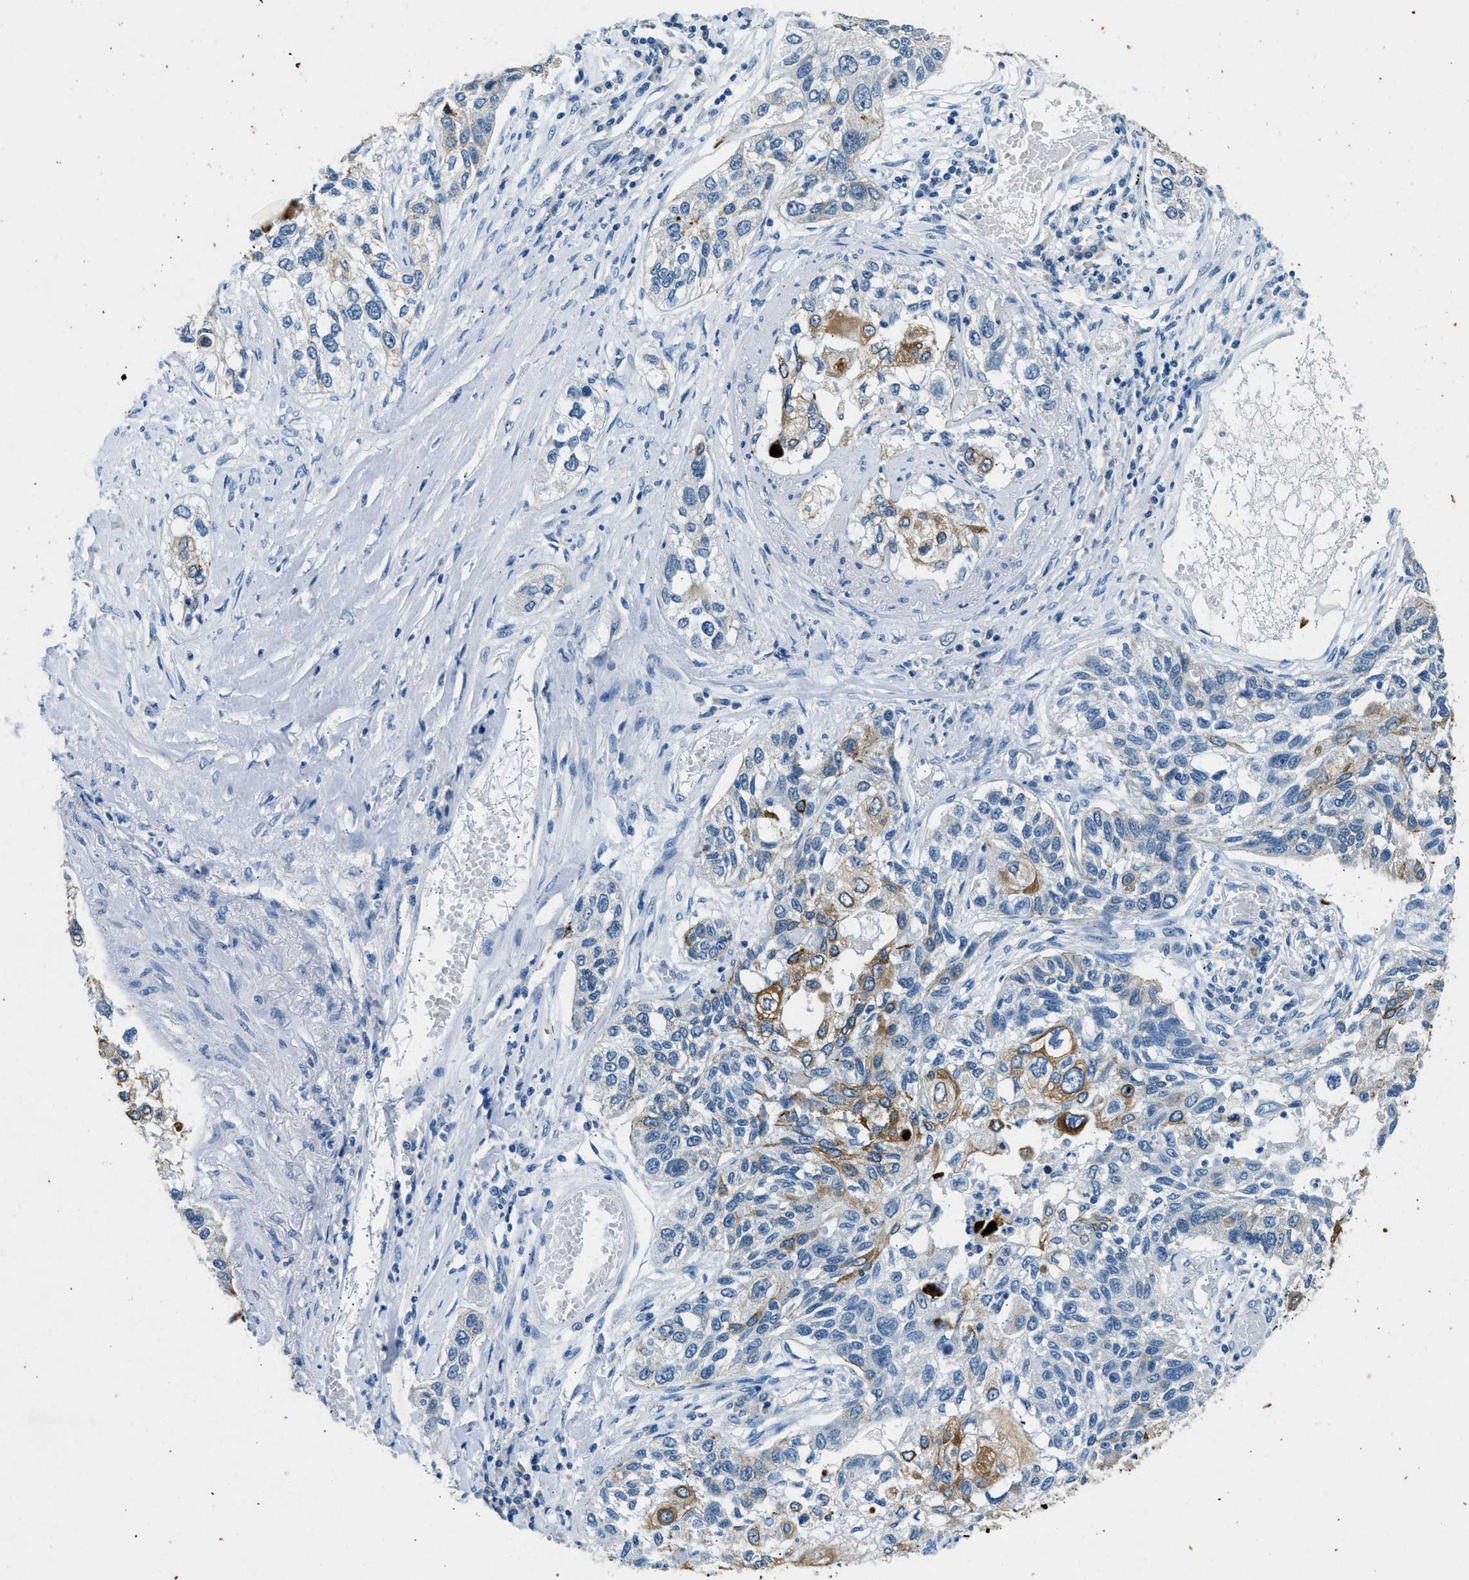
{"staining": {"intensity": "moderate", "quantity": "<25%", "location": "cytoplasmic/membranous"}, "tissue": "lung cancer", "cell_type": "Tumor cells", "image_type": "cancer", "snomed": [{"axis": "morphology", "description": "Squamous cell carcinoma, NOS"}, {"axis": "topography", "description": "Lung"}], "caption": "There is low levels of moderate cytoplasmic/membranous positivity in tumor cells of squamous cell carcinoma (lung), as demonstrated by immunohistochemical staining (brown color).", "gene": "CFAP20", "patient": {"sex": "male", "age": 71}}